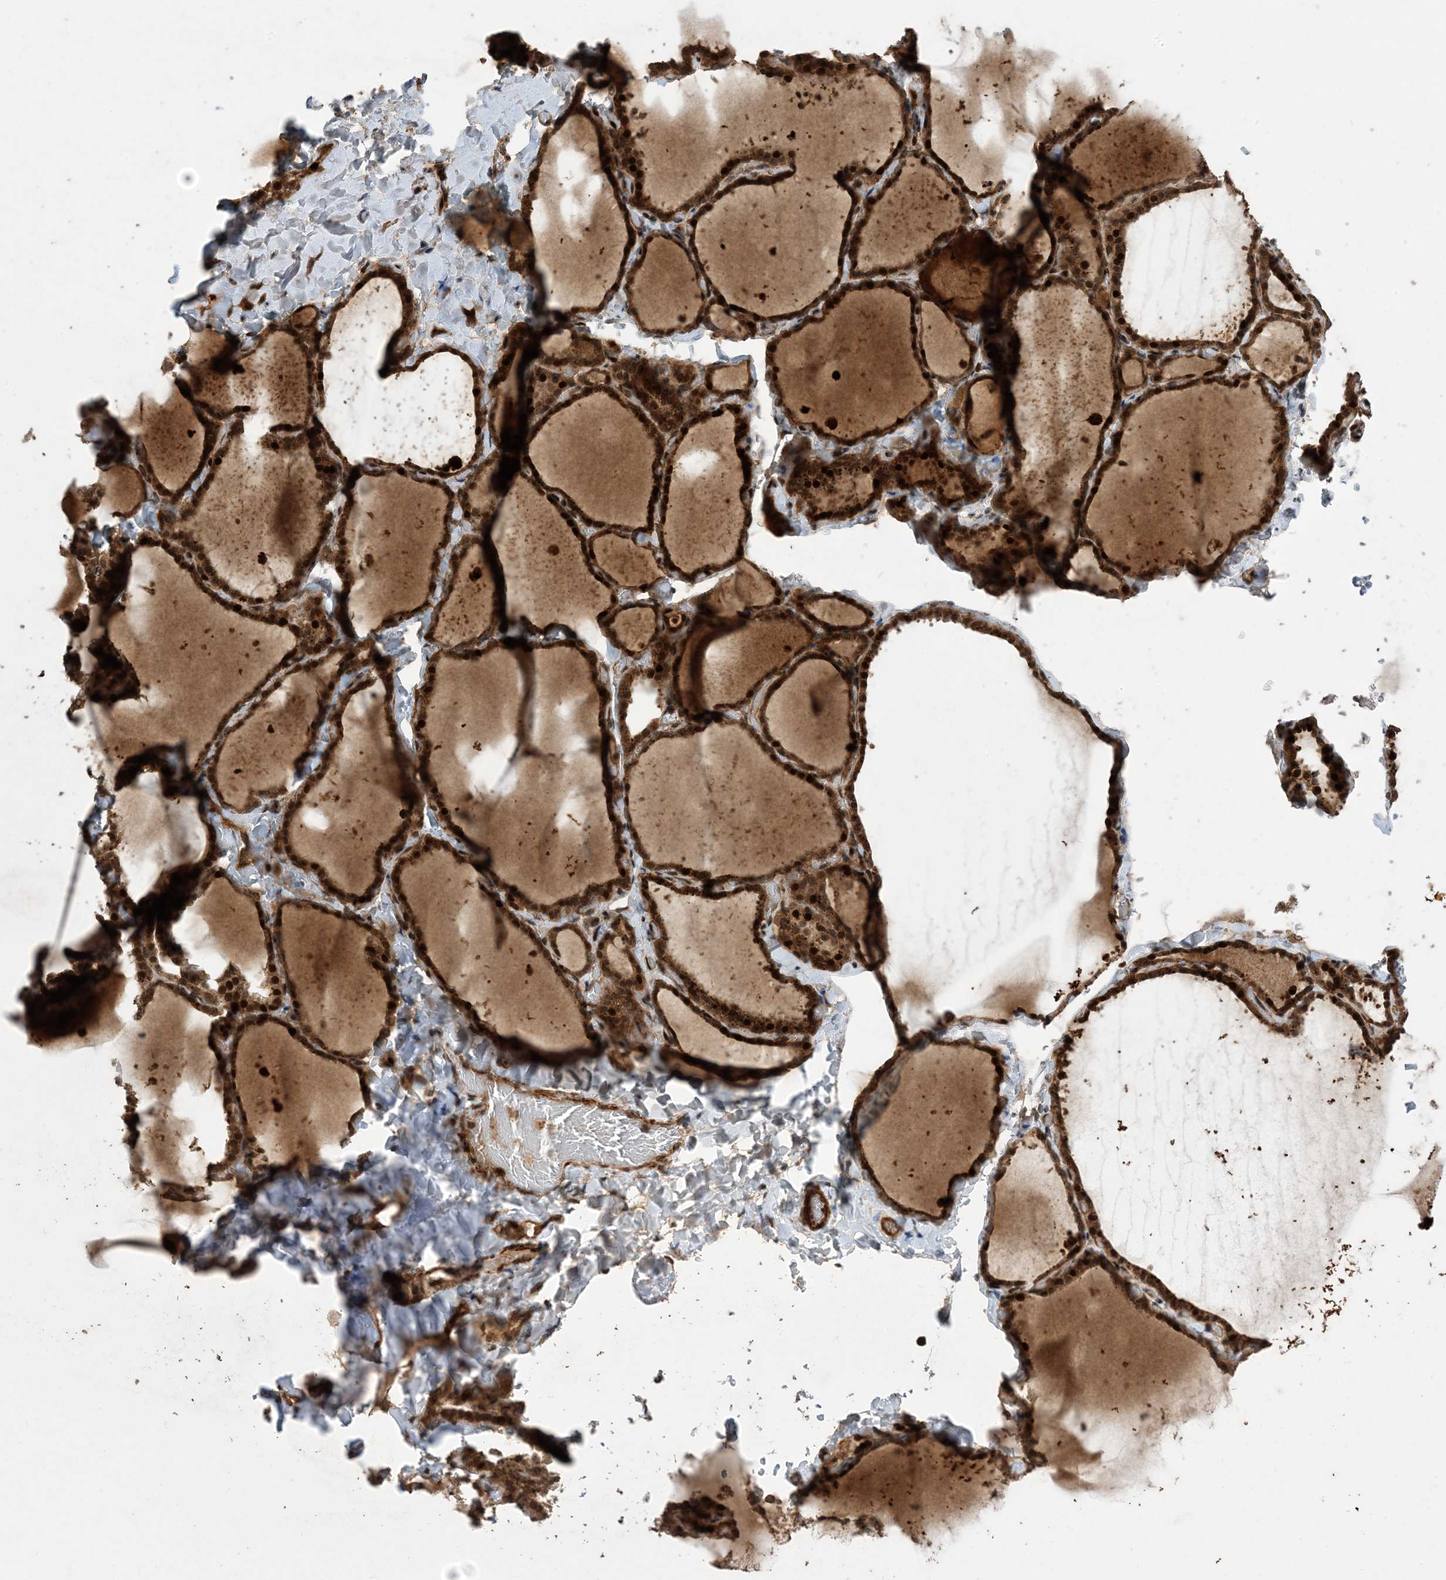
{"staining": {"intensity": "strong", "quantity": ">75%", "location": "cytoplasmic/membranous,nuclear"}, "tissue": "thyroid gland", "cell_type": "Glandular cells", "image_type": "normal", "snomed": [{"axis": "morphology", "description": "Normal tissue, NOS"}, {"axis": "topography", "description": "Thyroid gland"}], "caption": "Glandular cells show strong cytoplasmic/membranous,nuclear expression in about >75% of cells in unremarkable thyroid gland.", "gene": "ZNF511", "patient": {"sex": "female", "age": 22}}